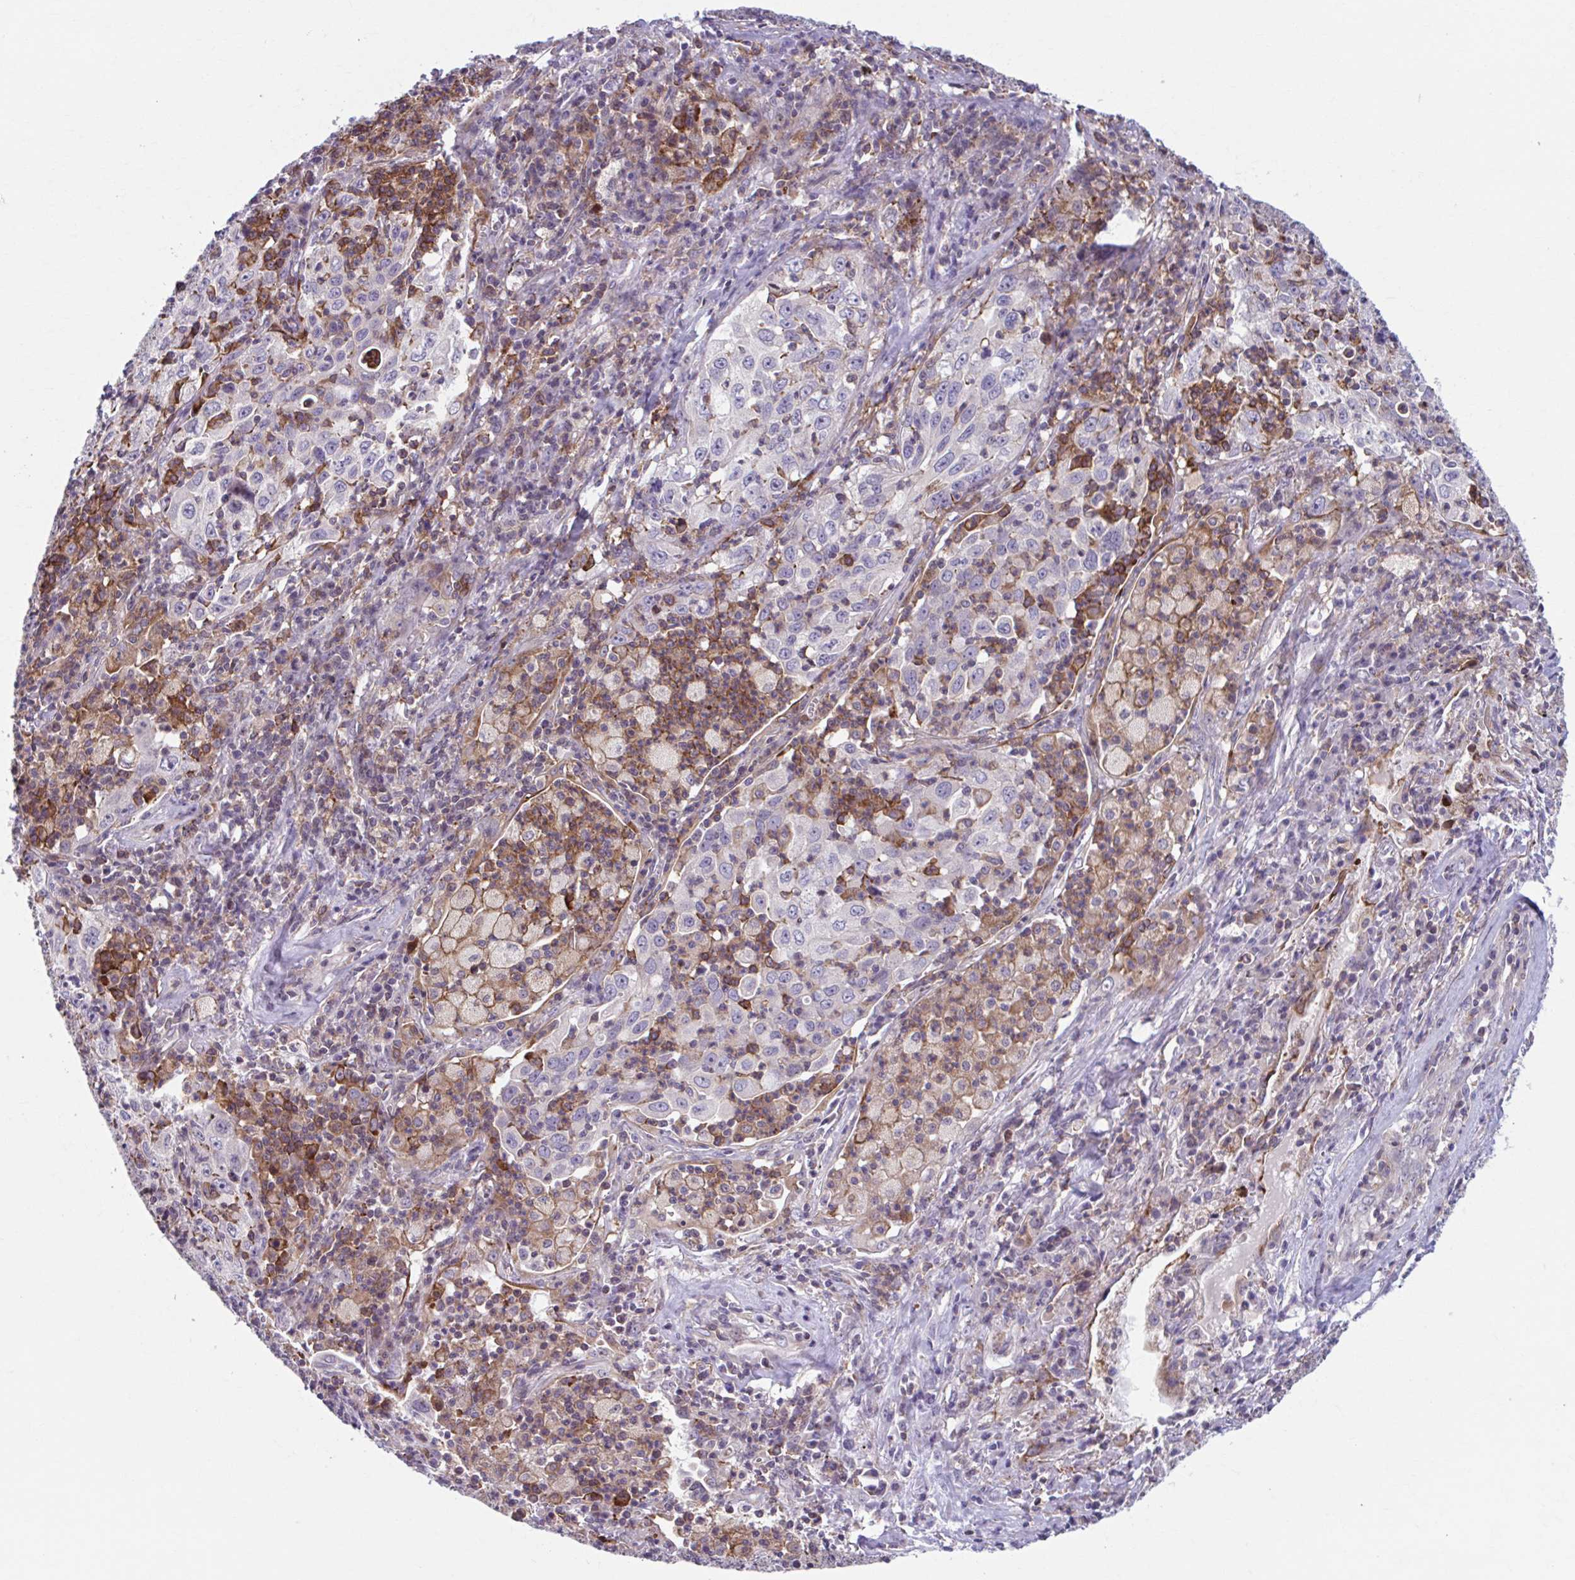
{"staining": {"intensity": "negative", "quantity": "none", "location": "none"}, "tissue": "lung cancer", "cell_type": "Tumor cells", "image_type": "cancer", "snomed": [{"axis": "morphology", "description": "Squamous cell carcinoma, NOS"}, {"axis": "topography", "description": "Lung"}], "caption": "Tumor cells show no significant staining in squamous cell carcinoma (lung). Brightfield microscopy of IHC stained with DAB (brown) and hematoxylin (blue), captured at high magnification.", "gene": "ADAT3", "patient": {"sex": "male", "age": 71}}